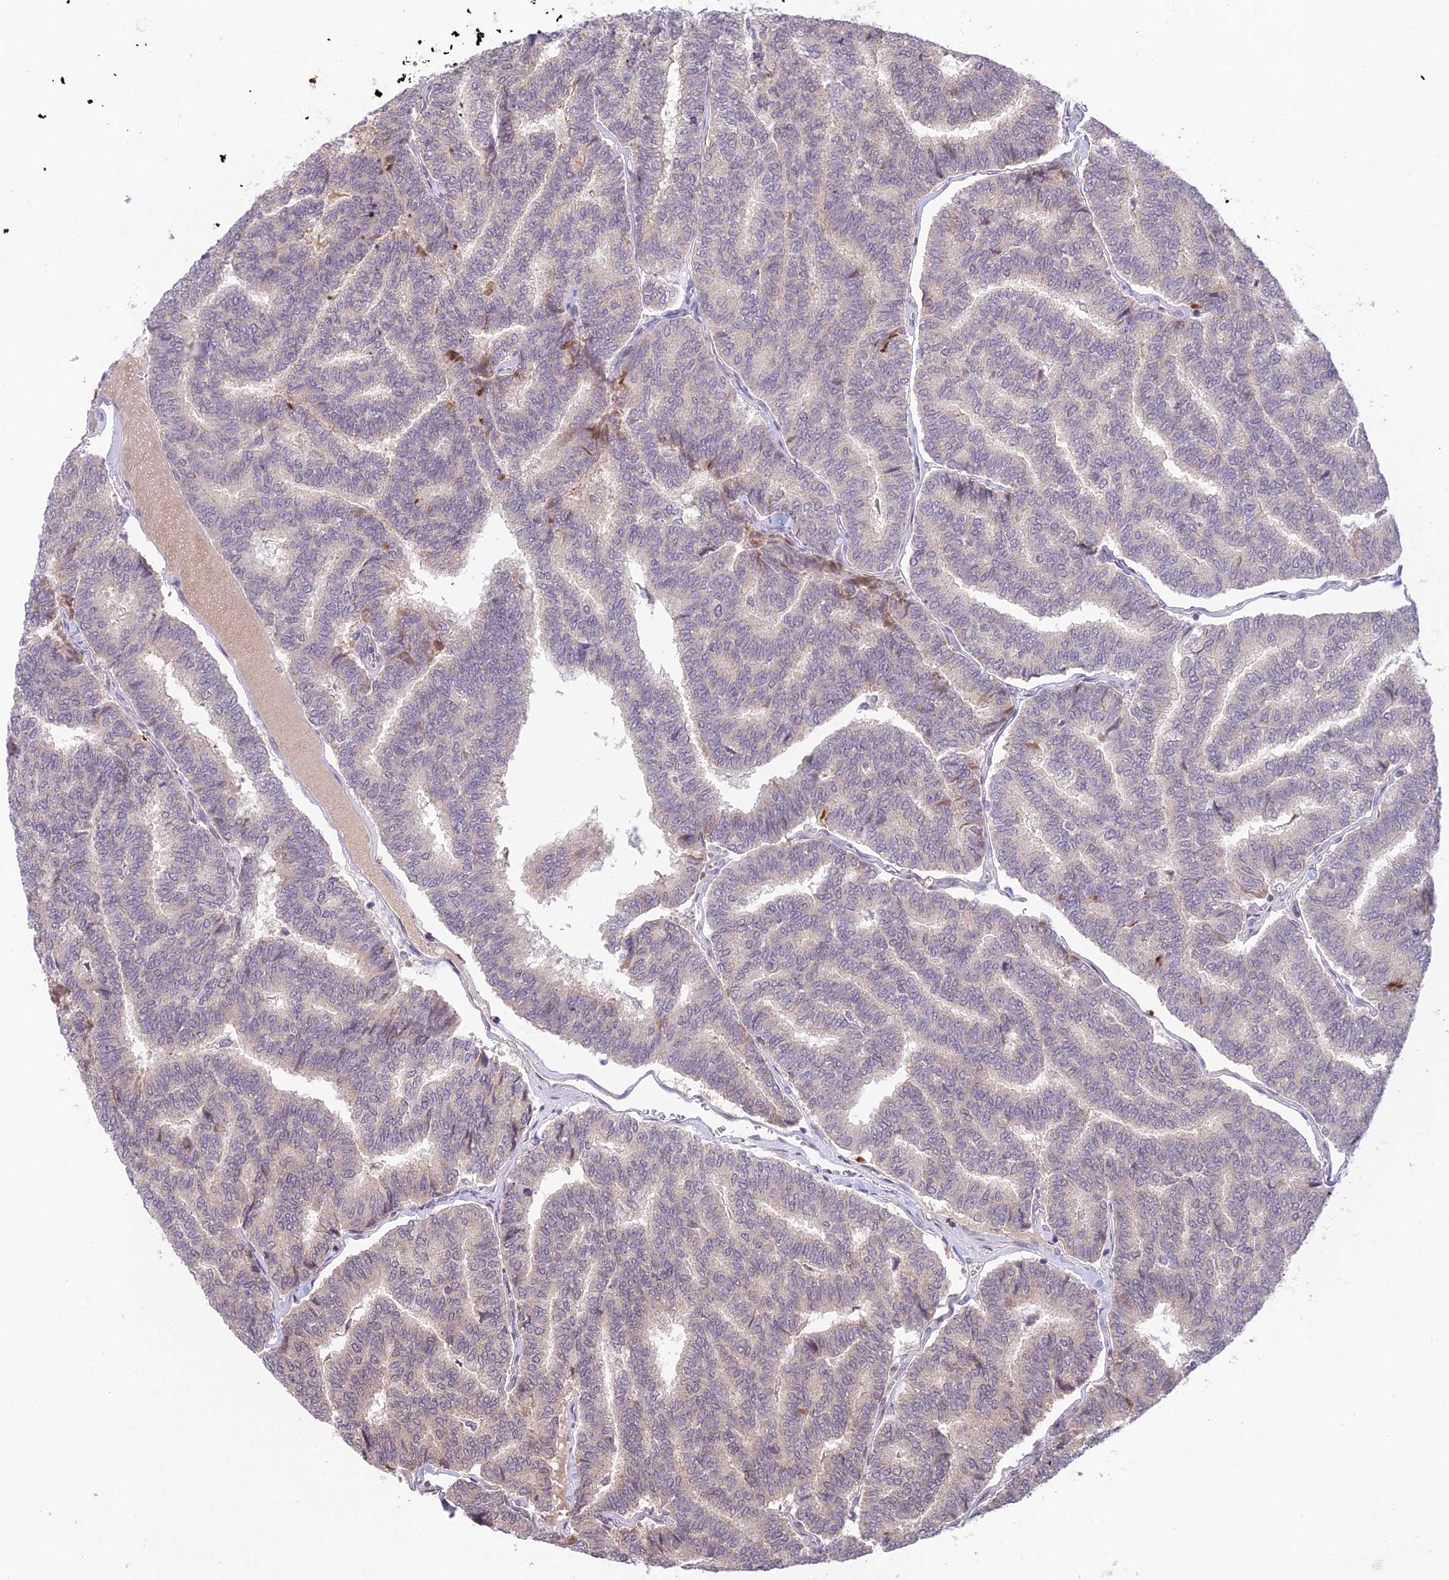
{"staining": {"intensity": "weak", "quantity": "<25%", "location": "cytoplasmic/membranous"}, "tissue": "thyroid cancer", "cell_type": "Tumor cells", "image_type": "cancer", "snomed": [{"axis": "morphology", "description": "Papillary adenocarcinoma, NOS"}, {"axis": "topography", "description": "Thyroid gland"}], "caption": "The histopathology image exhibits no significant positivity in tumor cells of thyroid papillary adenocarcinoma. (DAB immunohistochemistry (IHC), high magnification).", "gene": "TEKT1", "patient": {"sex": "female", "age": 35}}